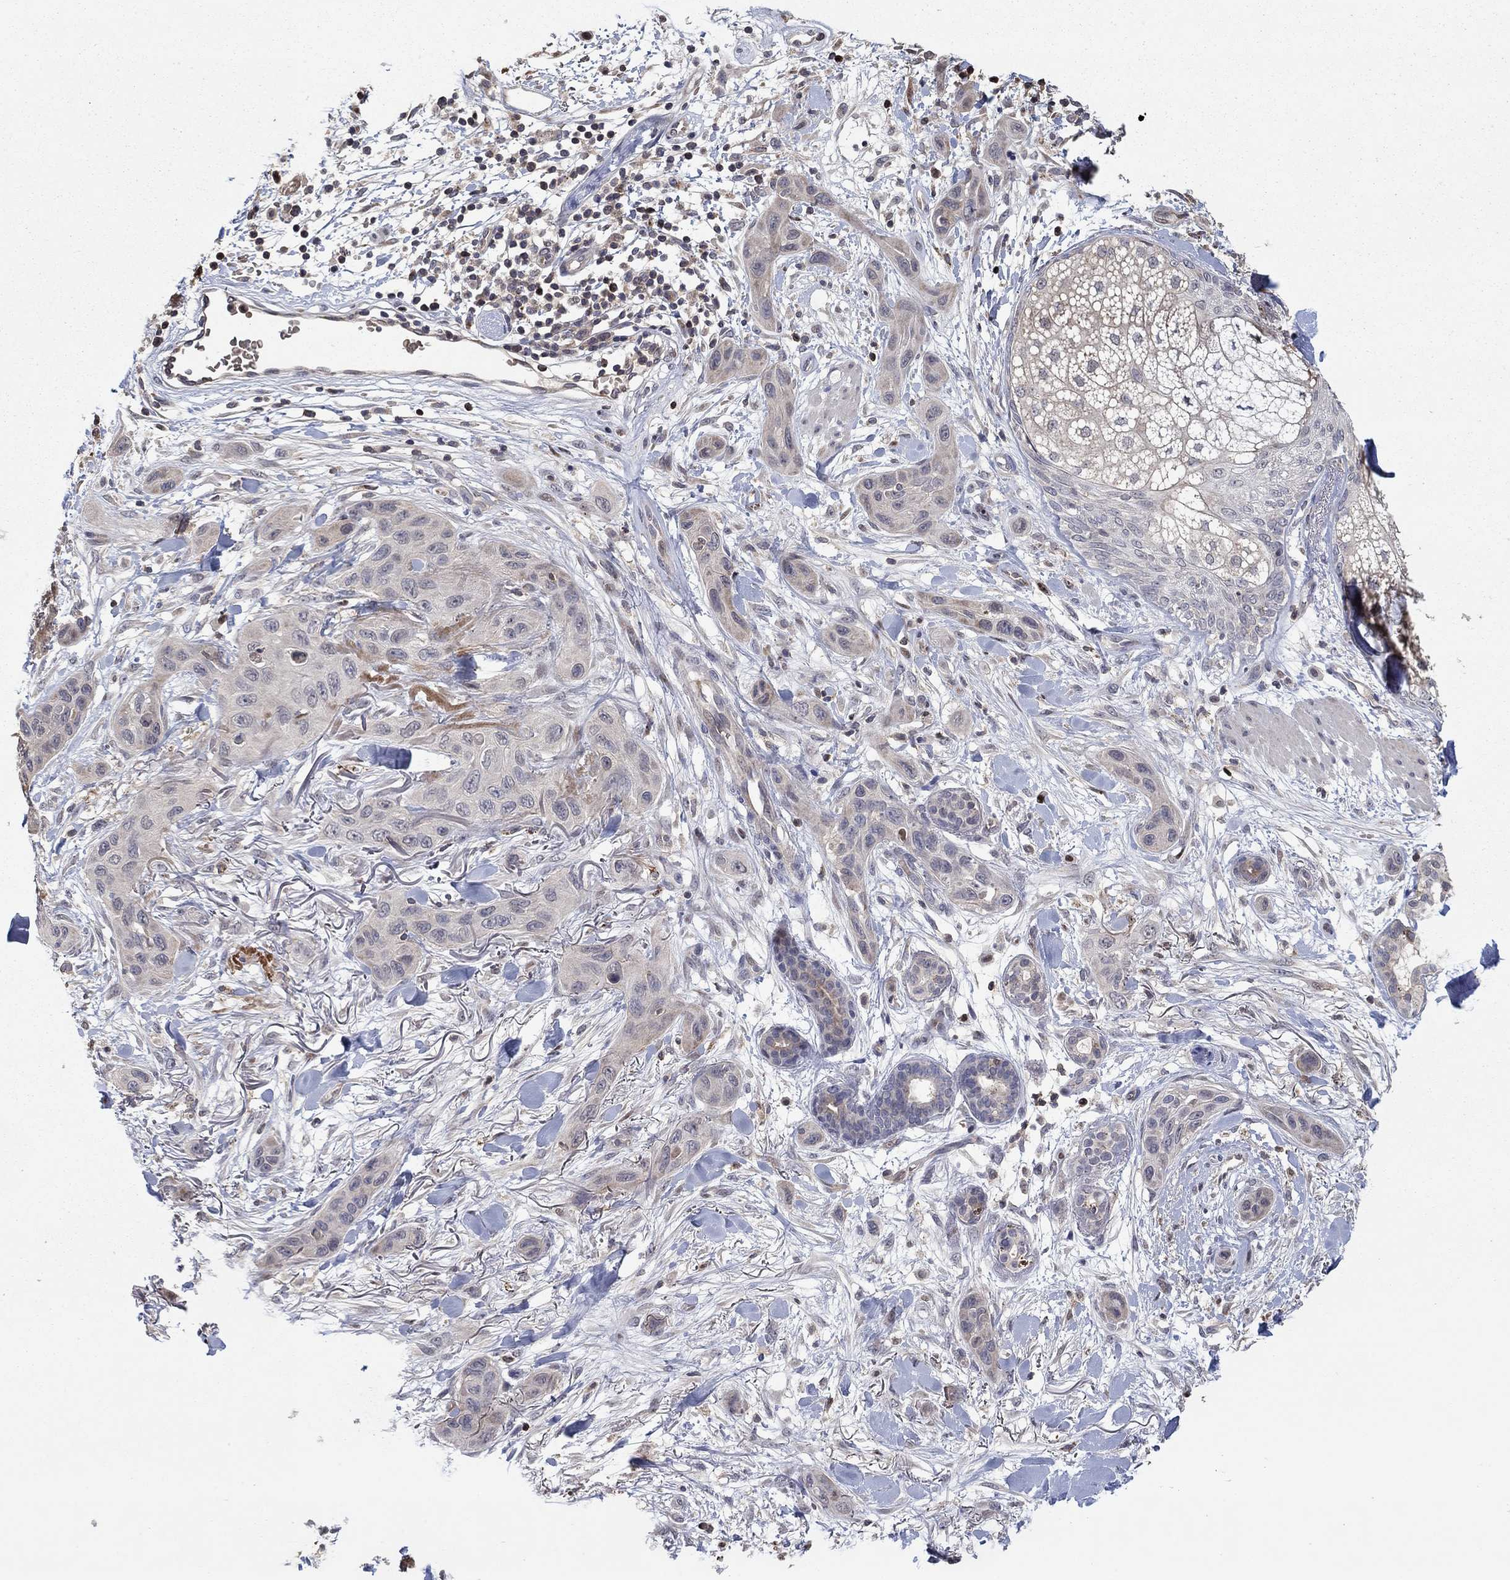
{"staining": {"intensity": "negative", "quantity": "none", "location": "none"}, "tissue": "skin cancer", "cell_type": "Tumor cells", "image_type": "cancer", "snomed": [{"axis": "morphology", "description": "Squamous cell carcinoma, NOS"}, {"axis": "topography", "description": "Skin"}], "caption": "The histopathology image shows no staining of tumor cells in skin cancer. Nuclei are stained in blue.", "gene": "LPCAT4", "patient": {"sex": "male", "age": 78}}